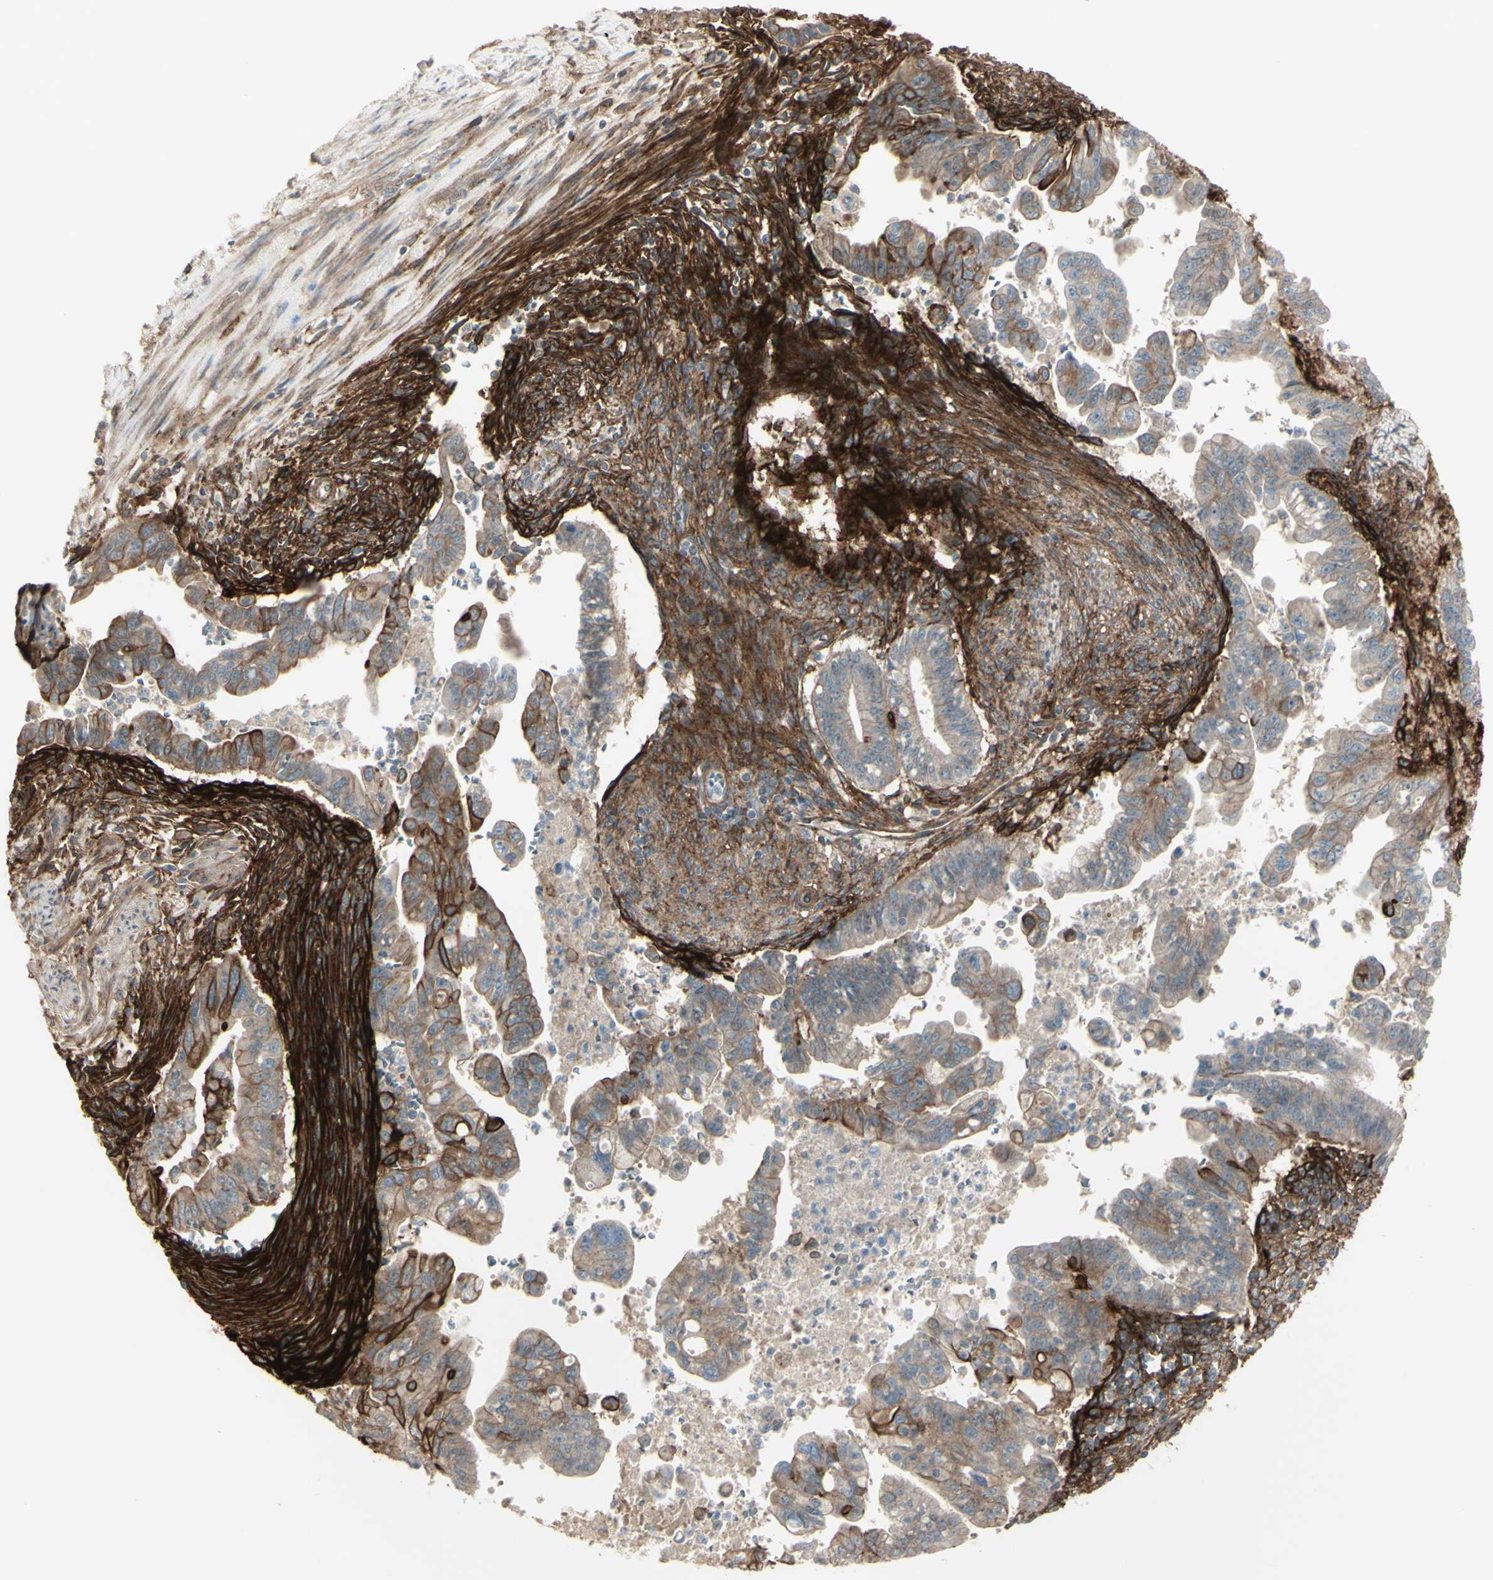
{"staining": {"intensity": "weak", "quantity": ">75%", "location": "cytoplasmic/membranous"}, "tissue": "pancreatic cancer", "cell_type": "Tumor cells", "image_type": "cancer", "snomed": [{"axis": "morphology", "description": "Adenocarcinoma, NOS"}, {"axis": "topography", "description": "Pancreas"}], "caption": "Immunohistochemistry (IHC) micrograph of neoplastic tissue: adenocarcinoma (pancreatic) stained using IHC demonstrates low levels of weak protein expression localized specifically in the cytoplasmic/membranous of tumor cells, appearing as a cytoplasmic/membranous brown color.", "gene": "CD276", "patient": {"sex": "male", "age": 70}}